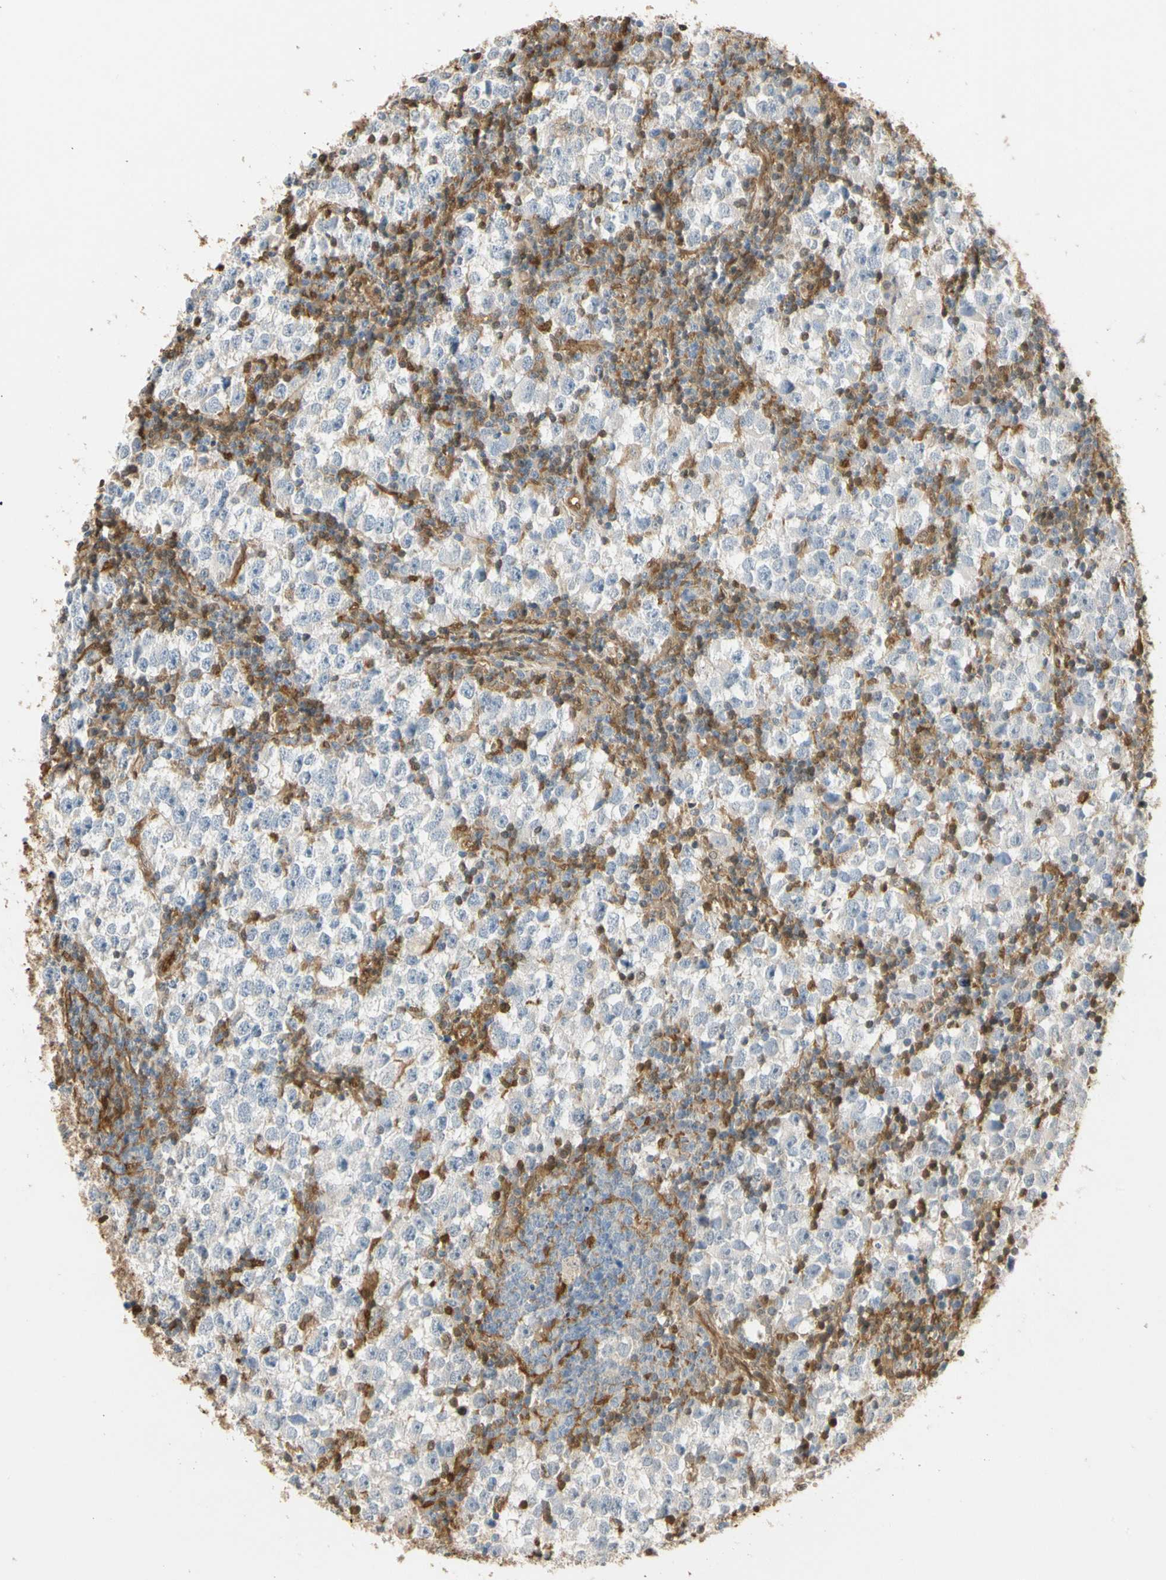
{"staining": {"intensity": "negative", "quantity": "none", "location": "none"}, "tissue": "testis cancer", "cell_type": "Tumor cells", "image_type": "cancer", "snomed": [{"axis": "morphology", "description": "Seminoma, NOS"}, {"axis": "topography", "description": "Testis"}], "caption": "Tumor cells are negative for protein expression in human testis cancer (seminoma).", "gene": "S100A6", "patient": {"sex": "male", "age": 65}}